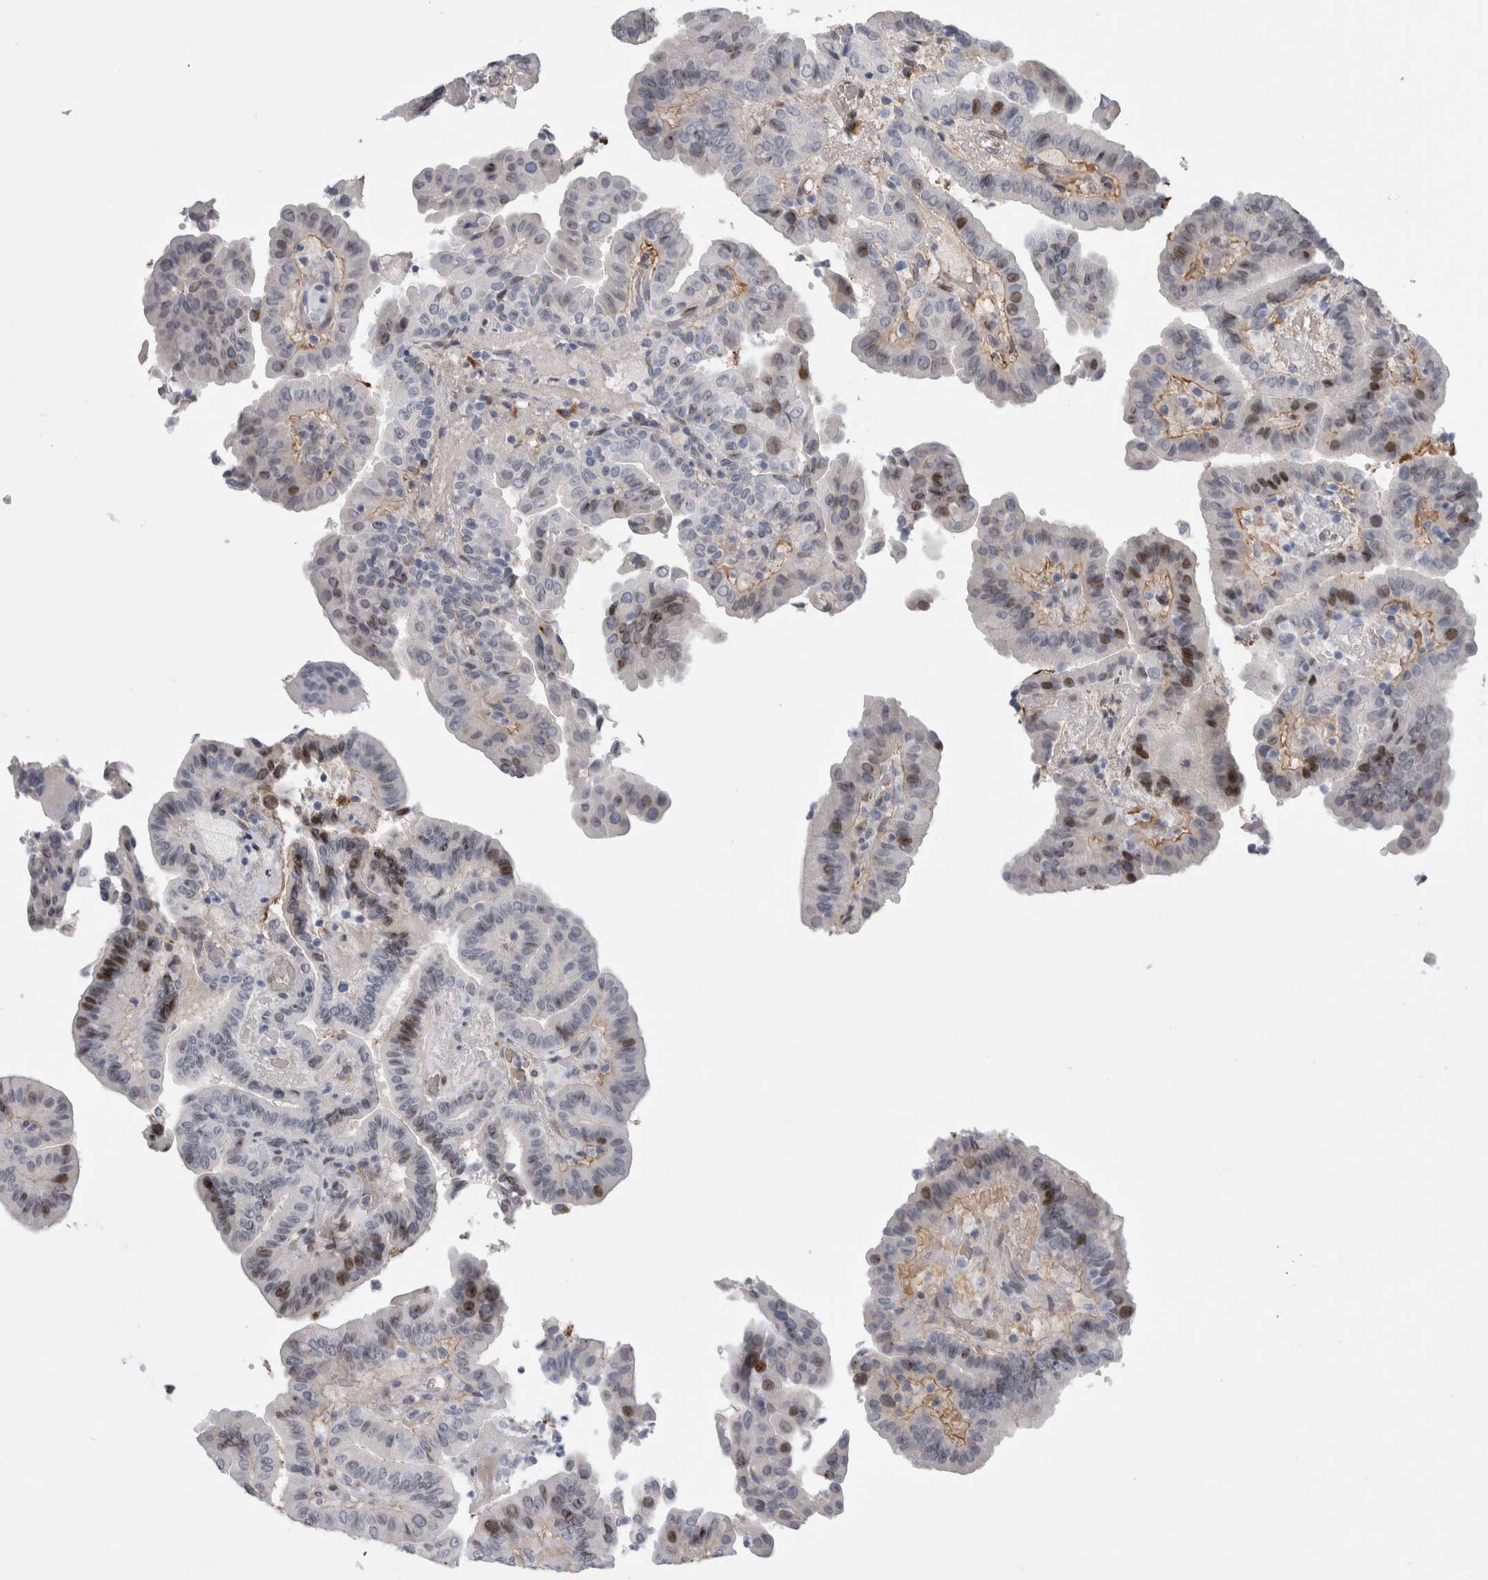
{"staining": {"intensity": "moderate", "quantity": "<25%", "location": "nuclear"}, "tissue": "thyroid cancer", "cell_type": "Tumor cells", "image_type": "cancer", "snomed": [{"axis": "morphology", "description": "Papillary adenocarcinoma, NOS"}, {"axis": "topography", "description": "Thyroid gland"}], "caption": "An image of human papillary adenocarcinoma (thyroid) stained for a protein demonstrates moderate nuclear brown staining in tumor cells.", "gene": "DMTN", "patient": {"sex": "male", "age": 33}}